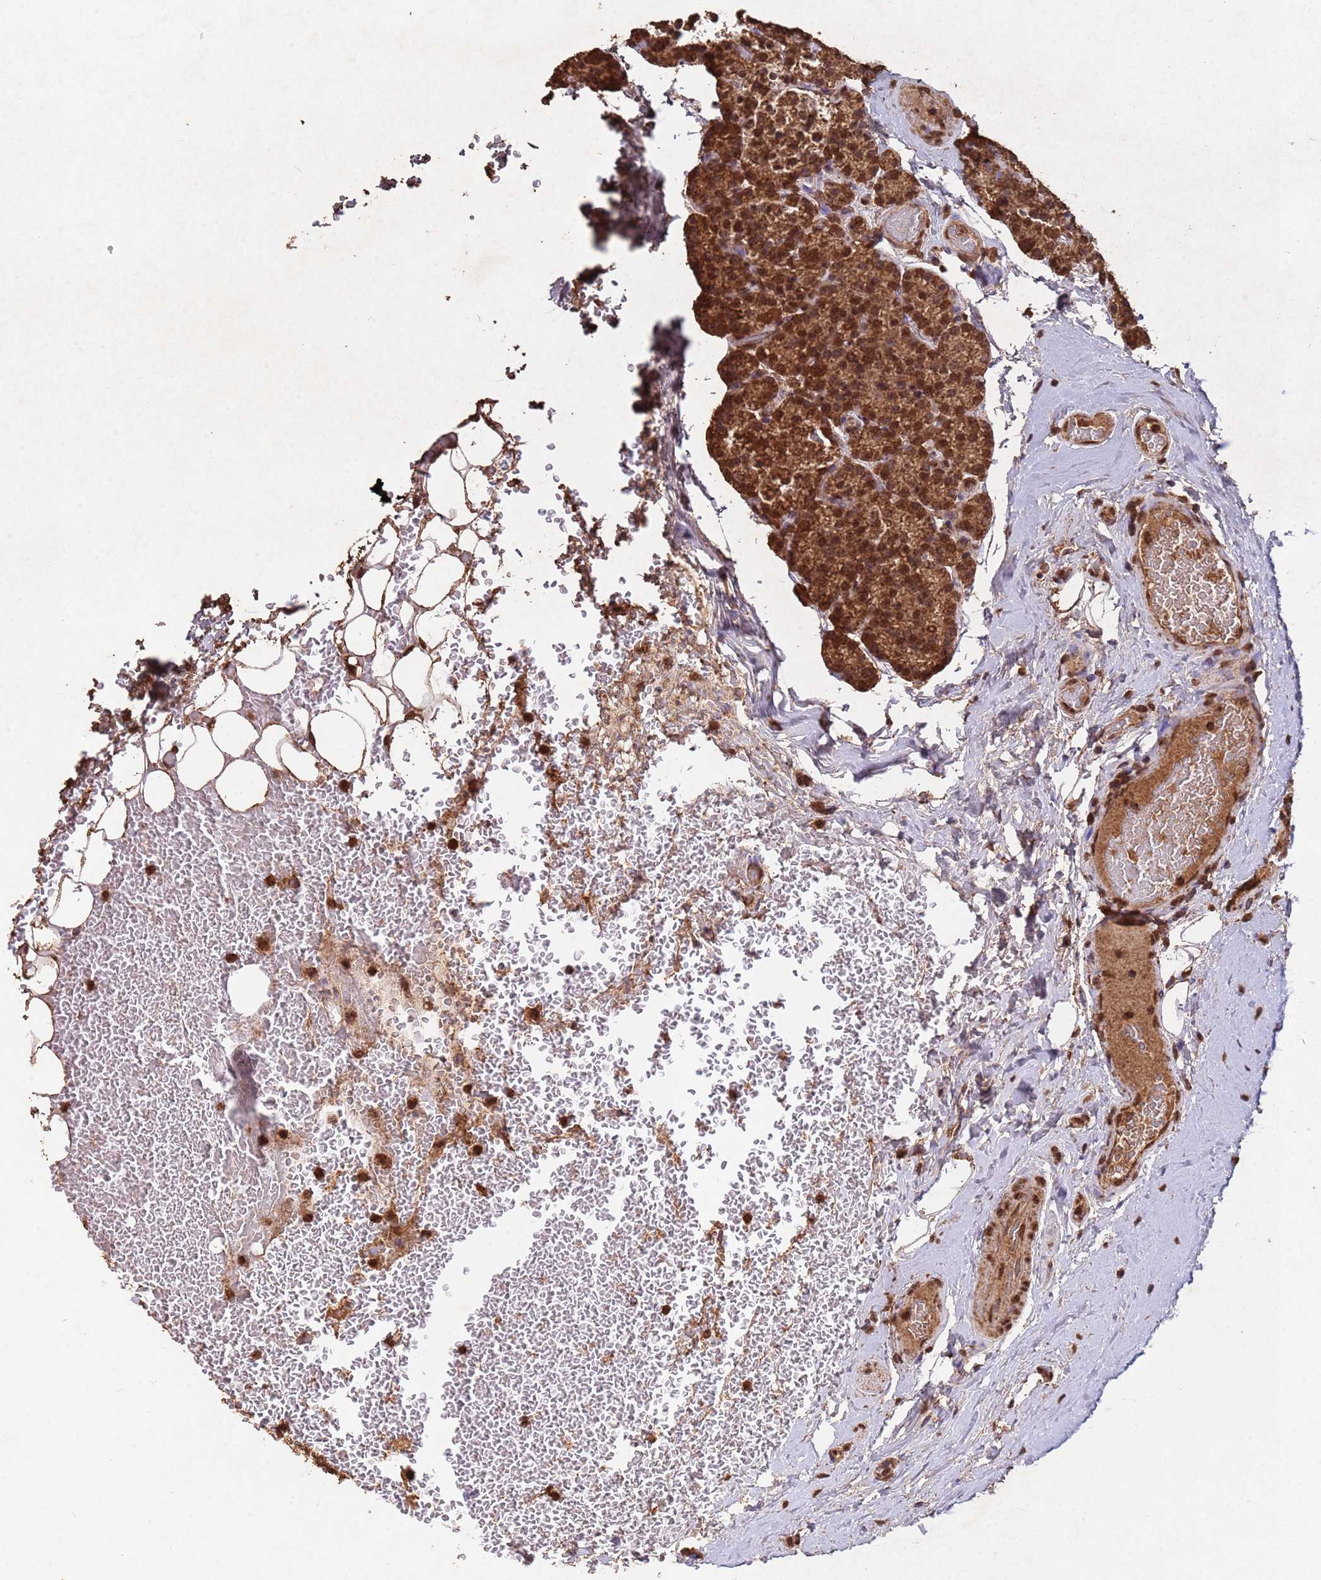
{"staining": {"intensity": "strong", "quantity": ">75%", "location": "cytoplasmic/membranous,nuclear"}, "tissue": "parathyroid gland", "cell_type": "Glandular cells", "image_type": "normal", "snomed": [{"axis": "morphology", "description": "Normal tissue, NOS"}, {"axis": "topography", "description": "Parathyroid gland"}], "caption": "Immunohistochemistry (IHC) of normal parathyroid gland displays high levels of strong cytoplasmic/membranous,nuclear staining in about >75% of glandular cells.", "gene": "HDAC10", "patient": {"sex": "female", "age": 45}}